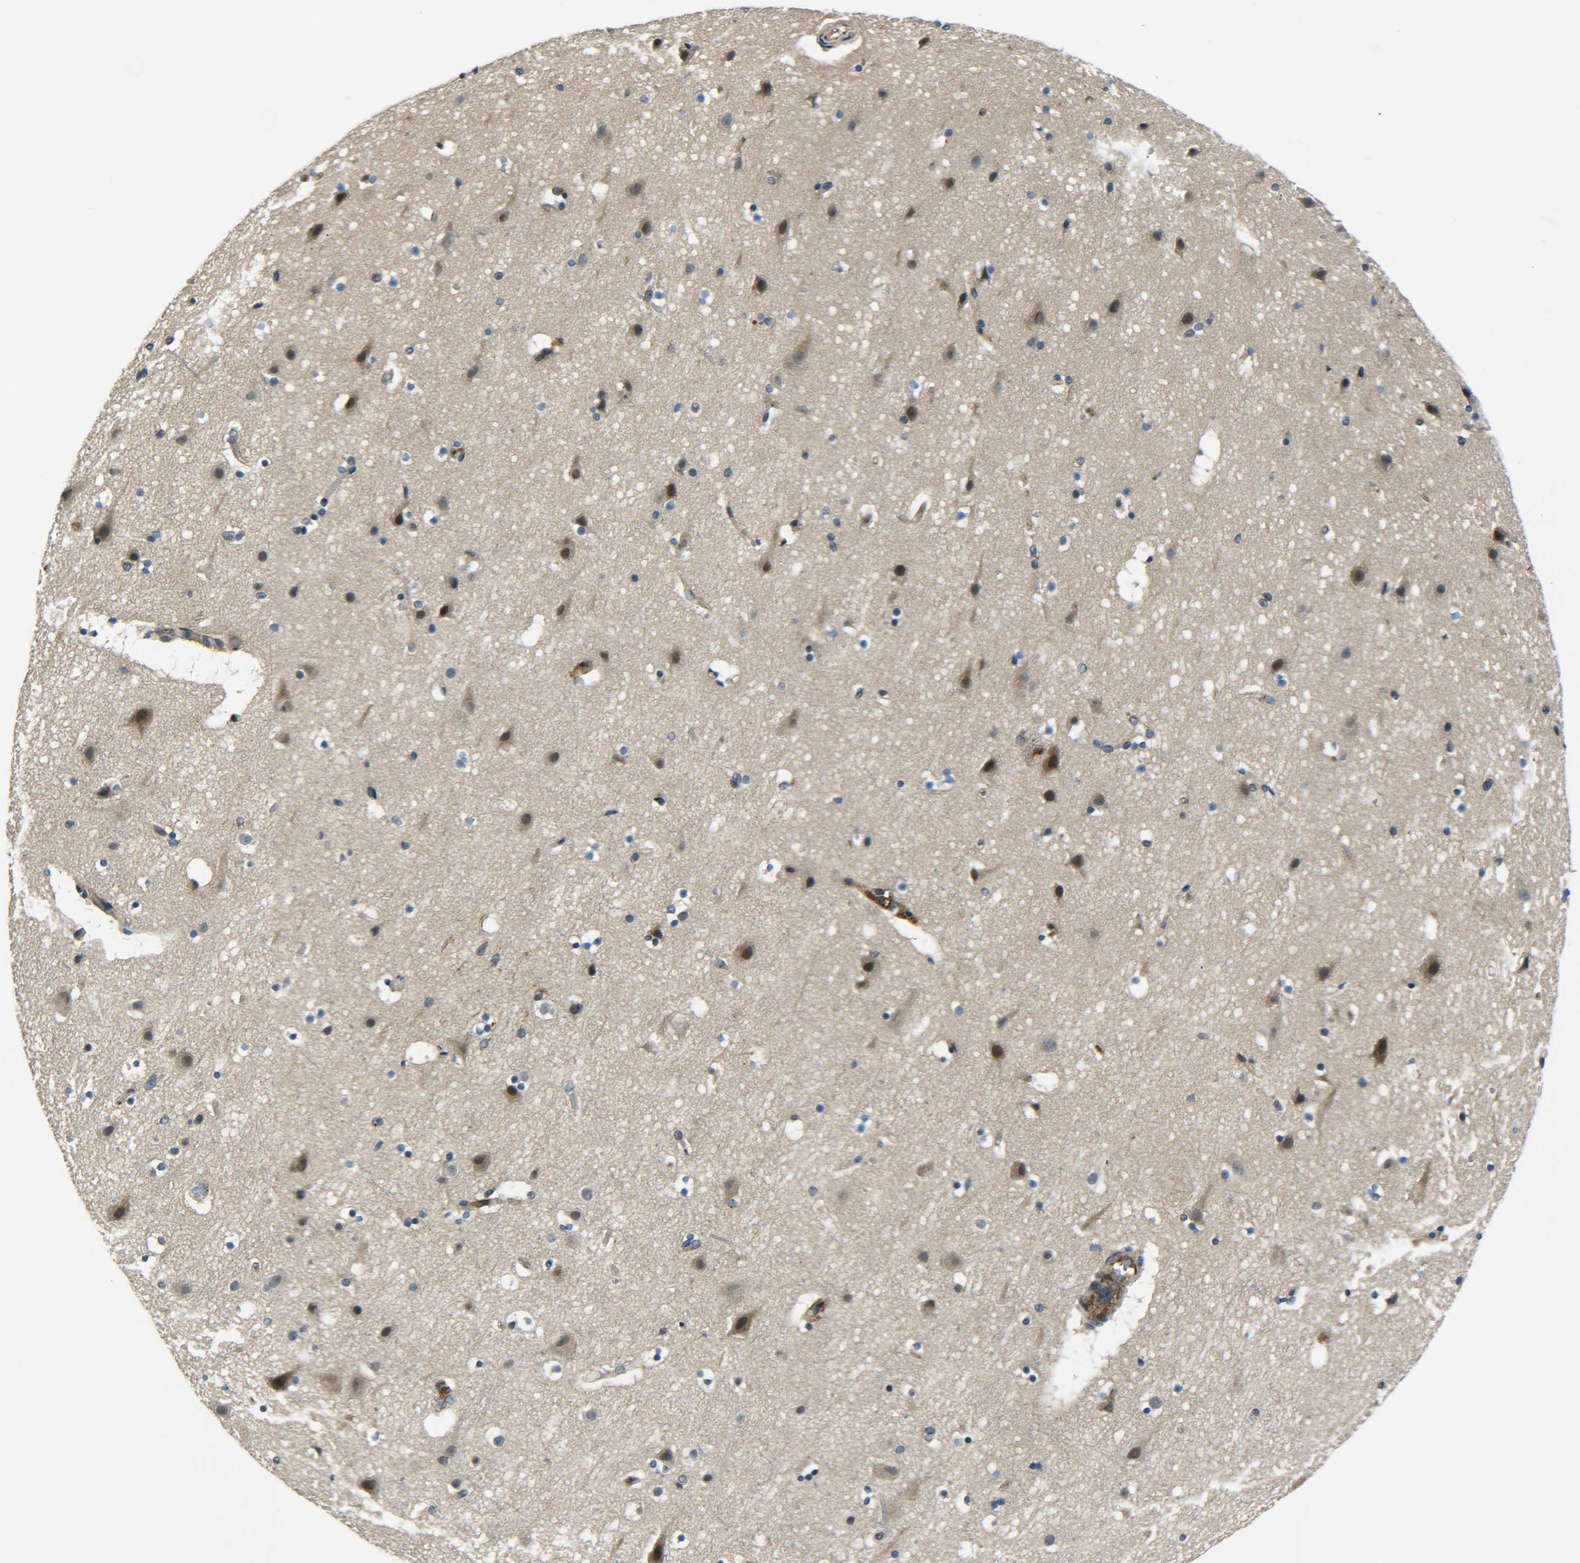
{"staining": {"intensity": "negative", "quantity": "none", "location": "none"}, "tissue": "cerebral cortex", "cell_type": "Endothelial cells", "image_type": "normal", "snomed": [{"axis": "morphology", "description": "Normal tissue, NOS"}, {"axis": "topography", "description": "Cerebral cortex"}], "caption": "The histopathology image shows no significant positivity in endothelial cells of cerebral cortex.", "gene": "RAB1B", "patient": {"sex": "male", "age": 45}}